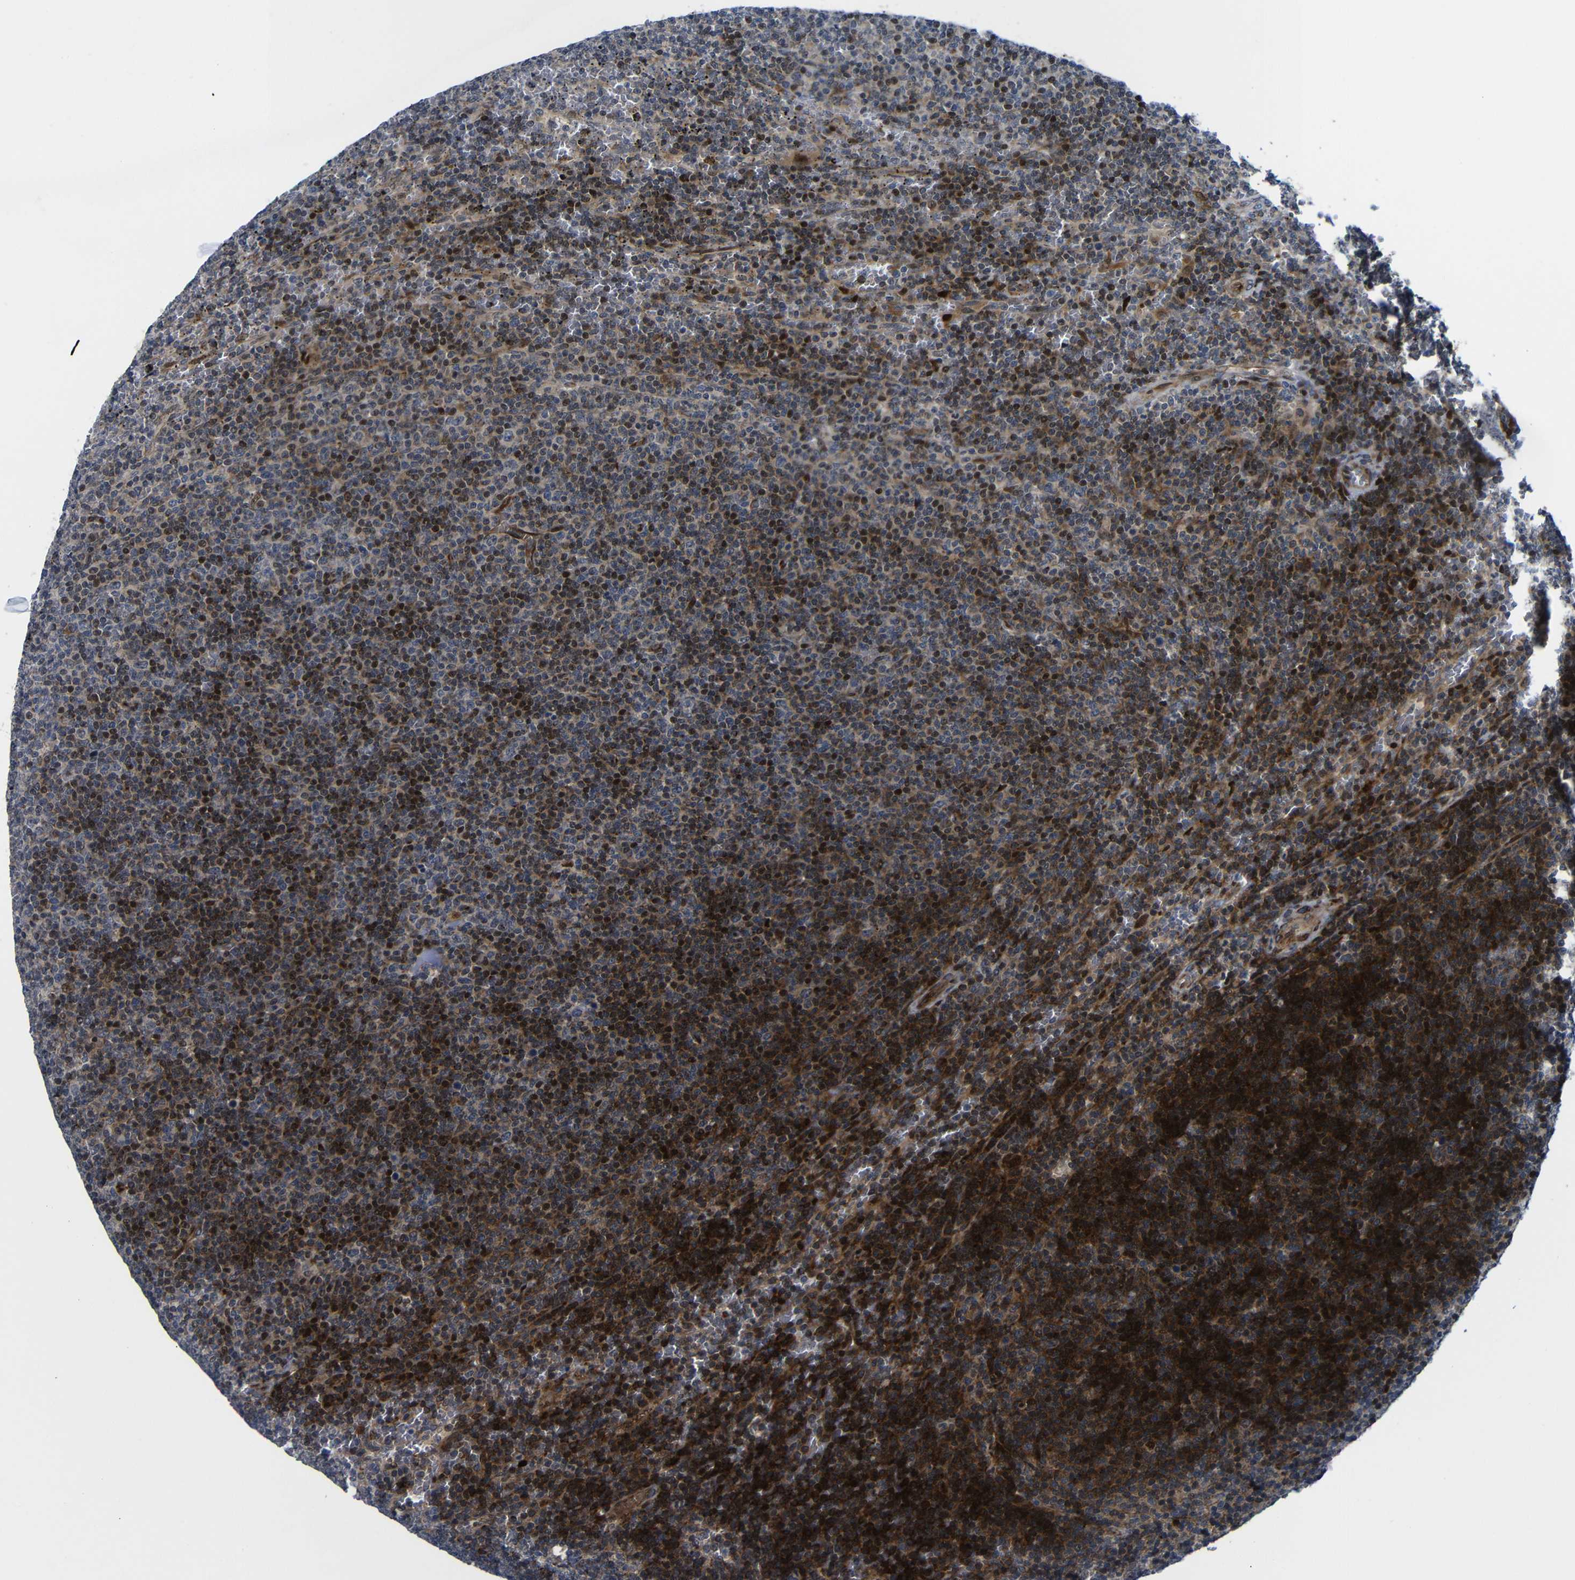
{"staining": {"intensity": "strong", "quantity": ">75%", "location": "cytoplasmic/membranous,nuclear"}, "tissue": "lymphoma", "cell_type": "Tumor cells", "image_type": "cancer", "snomed": [{"axis": "morphology", "description": "Malignant lymphoma, non-Hodgkin's type, Low grade"}, {"axis": "topography", "description": "Spleen"}], "caption": "Approximately >75% of tumor cells in malignant lymphoma, non-Hodgkin's type (low-grade) reveal strong cytoplasmic/membranous and nuclear protein positivity as visualized by brown immunohistochemical staining.", "gene": "PARP14", "patient": {"sex": "female", "age": 50}}